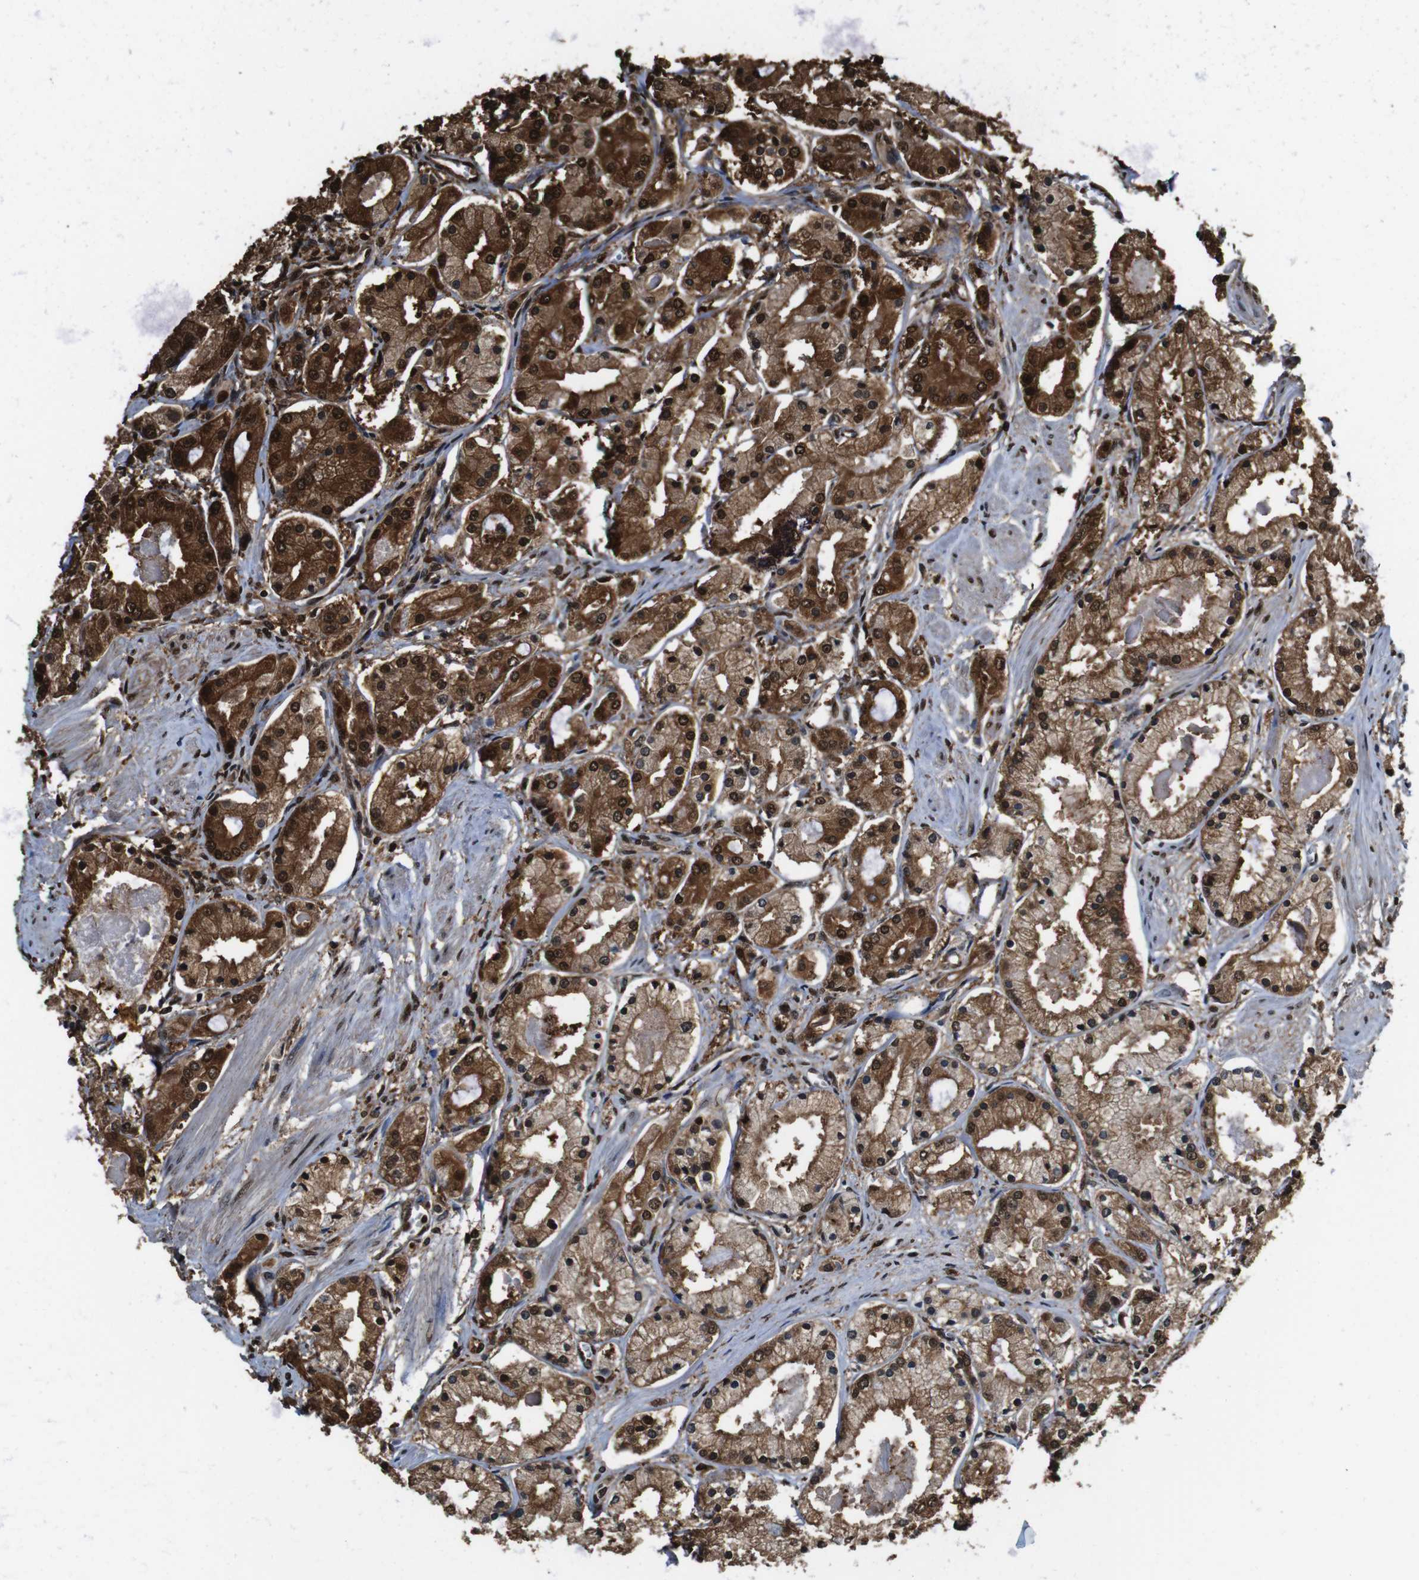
{"staining": {"intensity": "strong", "quantity": ">75%", "location": "cytoplasmic/membranous,nuclear"}, "tissue": "prostate cancer", "cell_type": "Tumor cells", "image_type": "cancer", "snomed": [{"axis": "morphology", "description": "Adenocarcinoma, High grade"}, {"axis": "topography", "description": "Prostate"}], "caption": "A high amount of strong cytoplasmic/membranous and nuclear staining is appreciated in about >75% of tumor cells in prostate cancer (high-grade adenocarcinoma) tissue. (brown staining indicates protein expression, while blue staining denotes nuclei).", "gene": "VCP", "patient": {"sex": "male", "age": 66}}